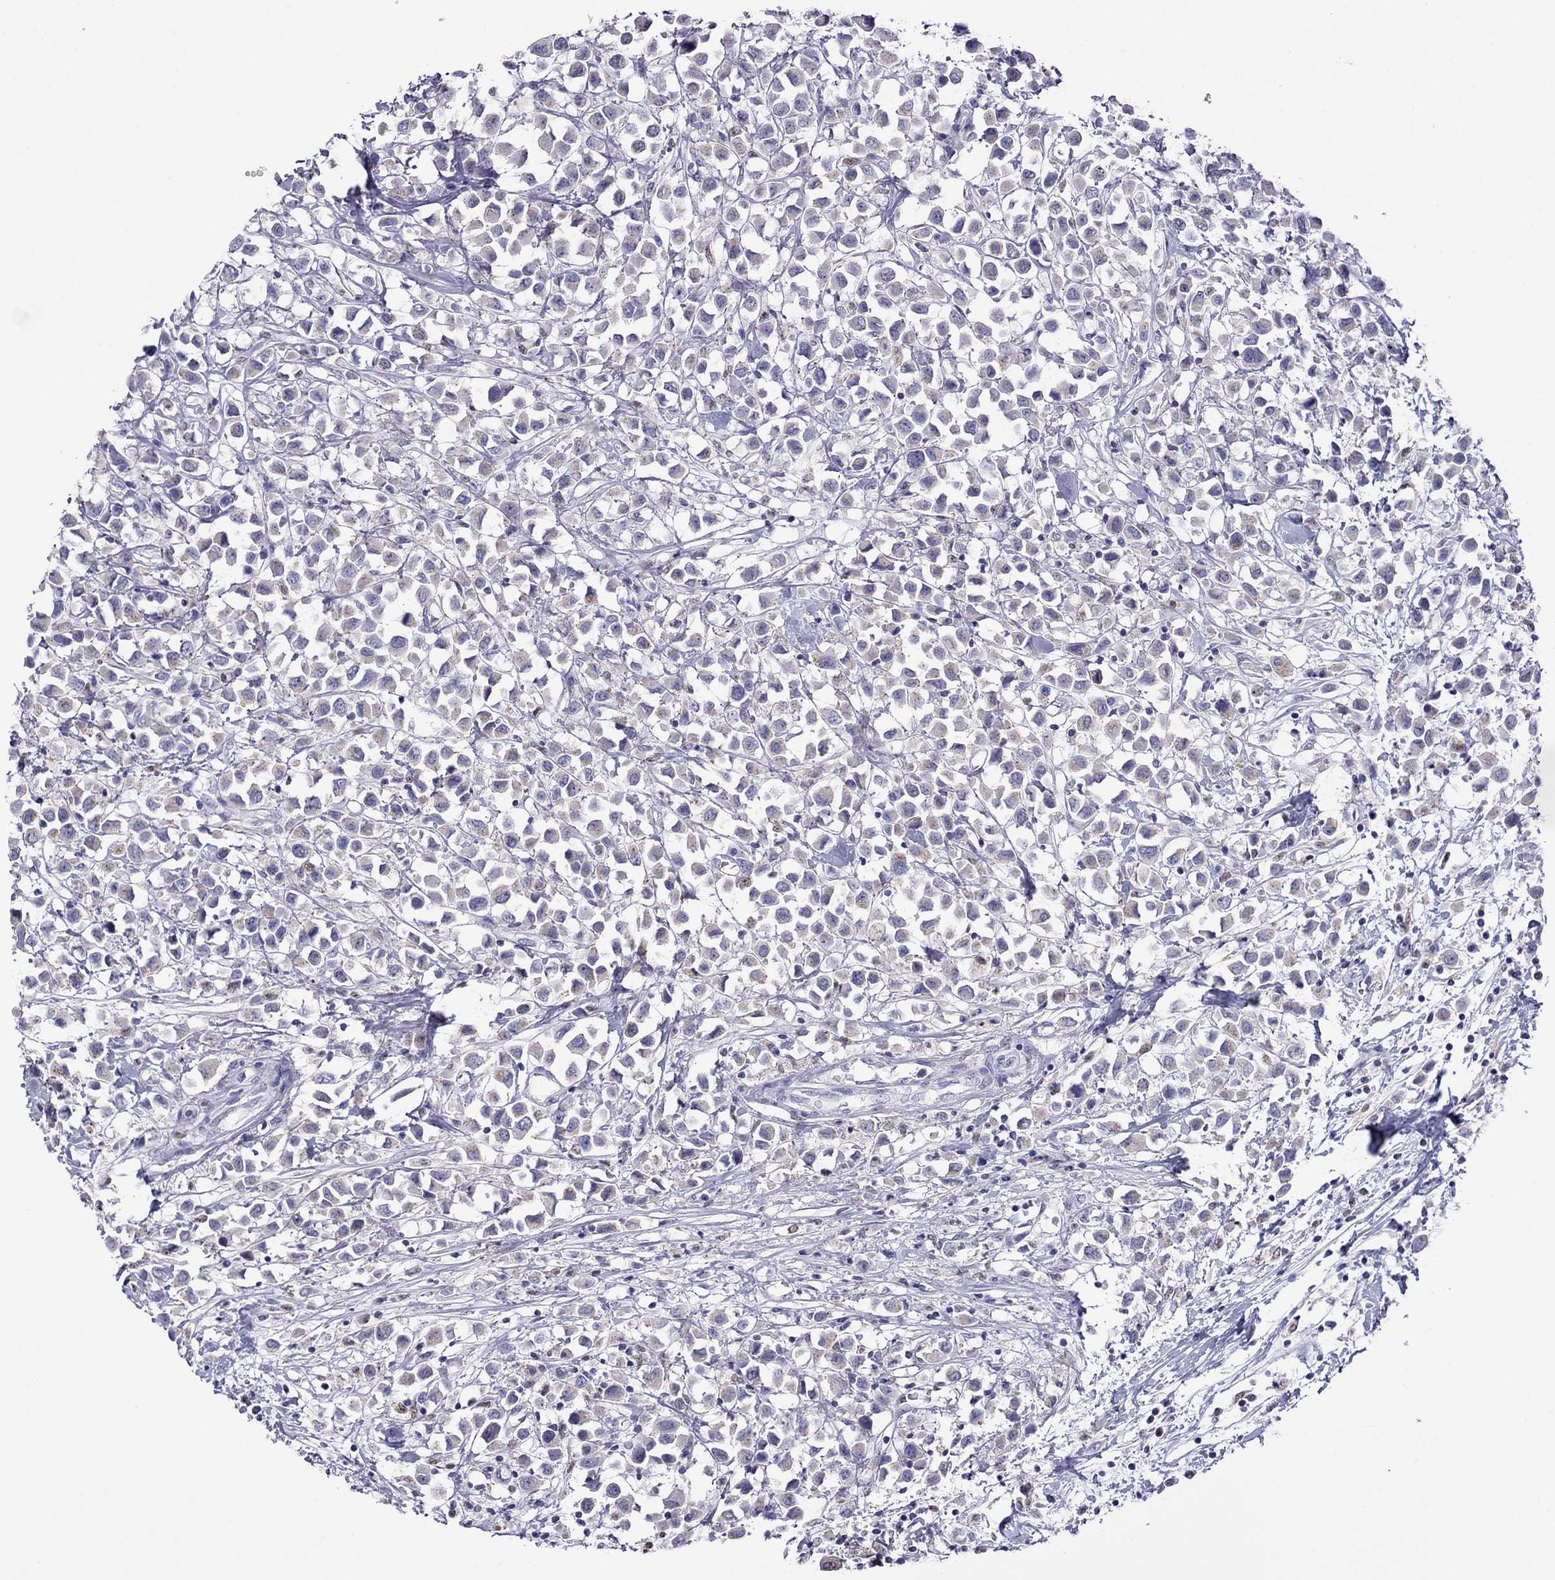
{"staining": {"intensity": "weak", "quantity": "<25%", "location": "cytoplasmic/membranous"}, "tissue": "breast cancer", "cell_type": "Tumor cells", "image_type": "cancer", "snomed": [{"axis": "morphology", "description": "Duct carcinoma"}, {"axis": "topography", "description": "Breast"}], "caption": "Tumor cells are negative for protein expression in human breast intraductal carcinoma.", "gene": "MPZ", "patient": {"sex": "female", "age": 61}}